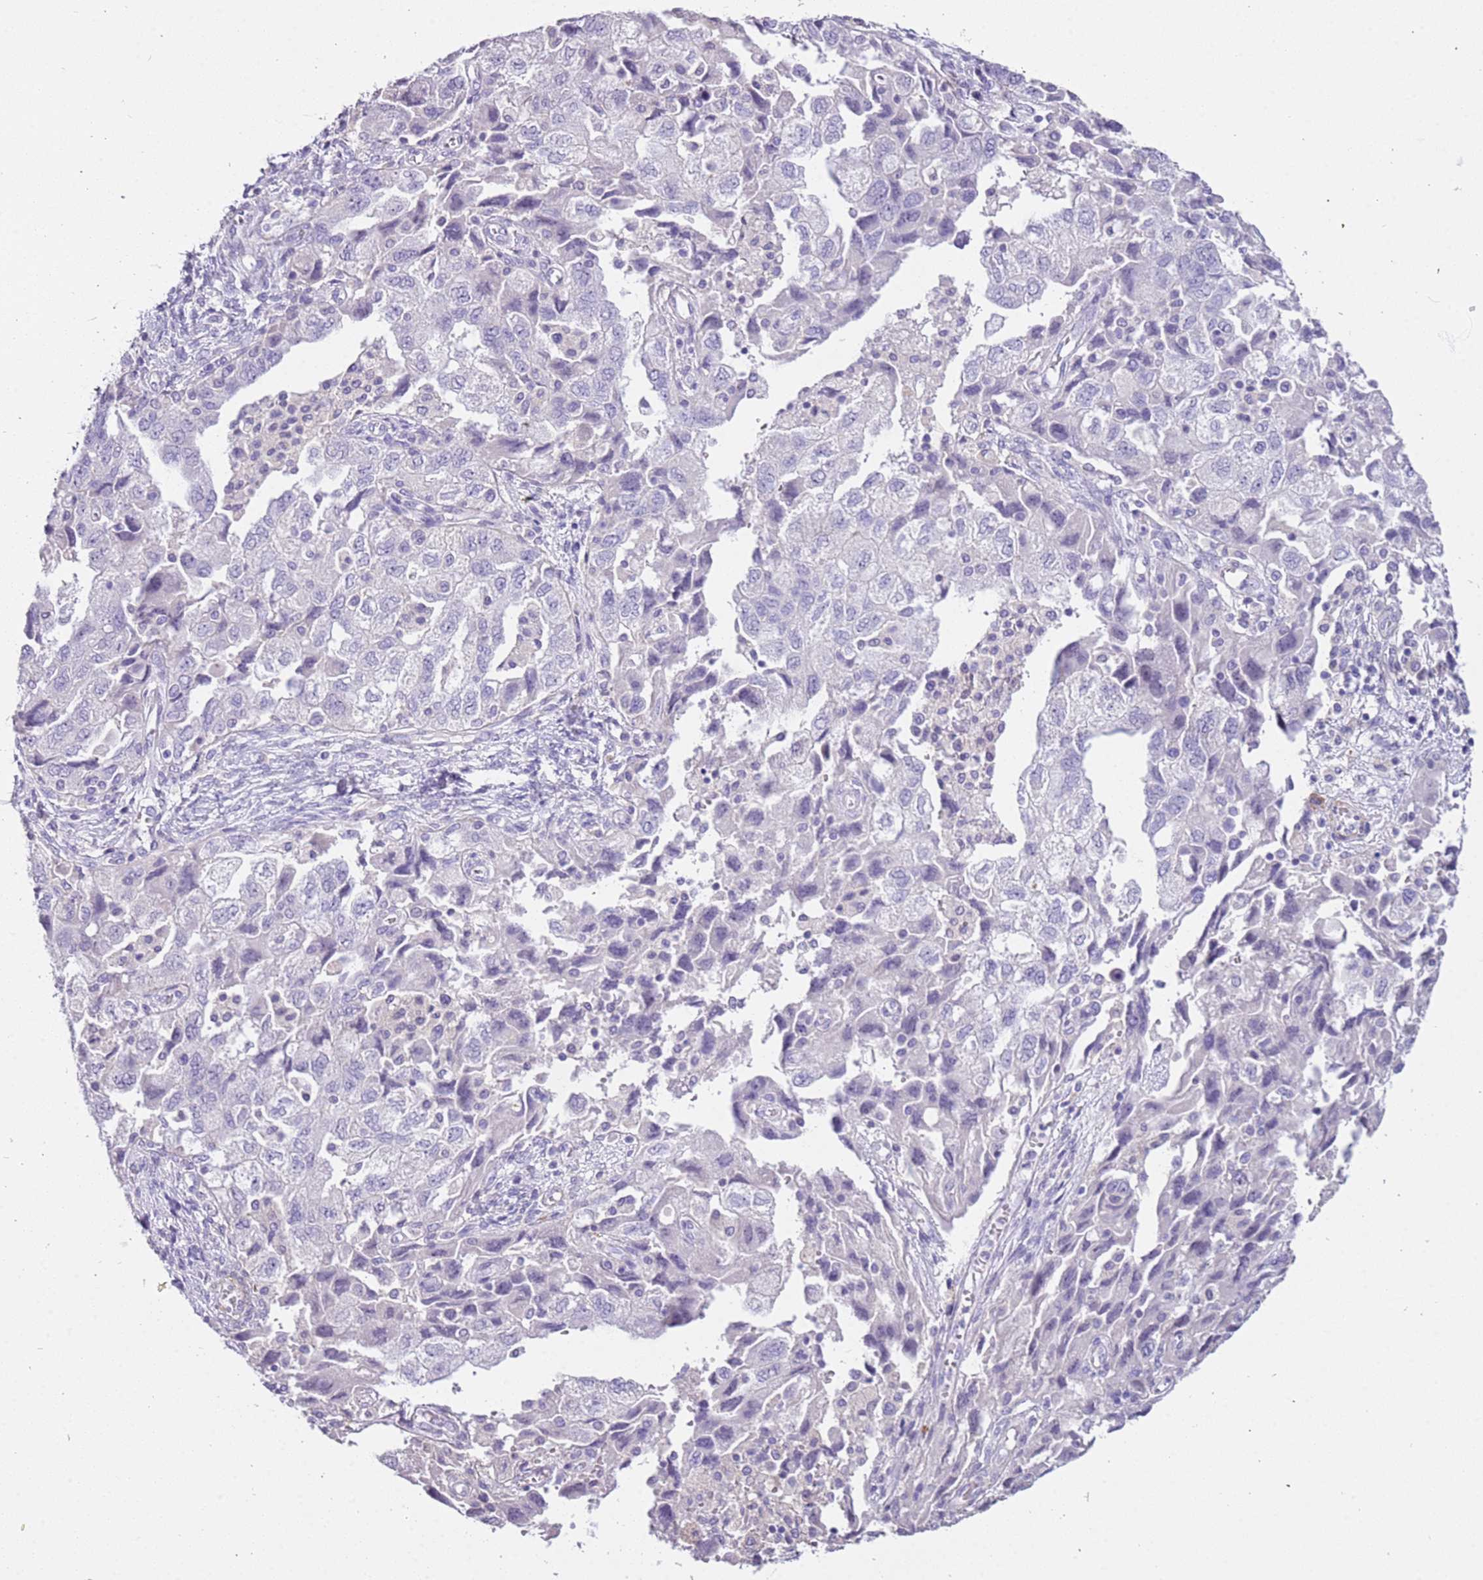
{"staining": {"intensity": "negative", "quantity": "none", "location": "none"}, "tissue": "ovarian cancer", "cell_type": "Tumor cells", "image_type": "cancer", "snomed": [{"axis": "morphology", "description": "Carcinoma, NOS"}, {"axis": "morphology", "description": "Cystadenocarcinoma, serous, NOS"}, {"axis": "topography", "description": "Ovary"}], "caption": "High magnification brightfield microscopy of ovarian cancer (carcinoma) stained with DAB (brown) and counterstained with hematoxylin (blue): tumor cells show no significant positivity. (Stains: DAB IHC with hematoxylin counter stain, Microscopy: brightfield microscopy at high magnification).", "gene": "PCGF2", "patient": {"sex": "female", "age": 69}}